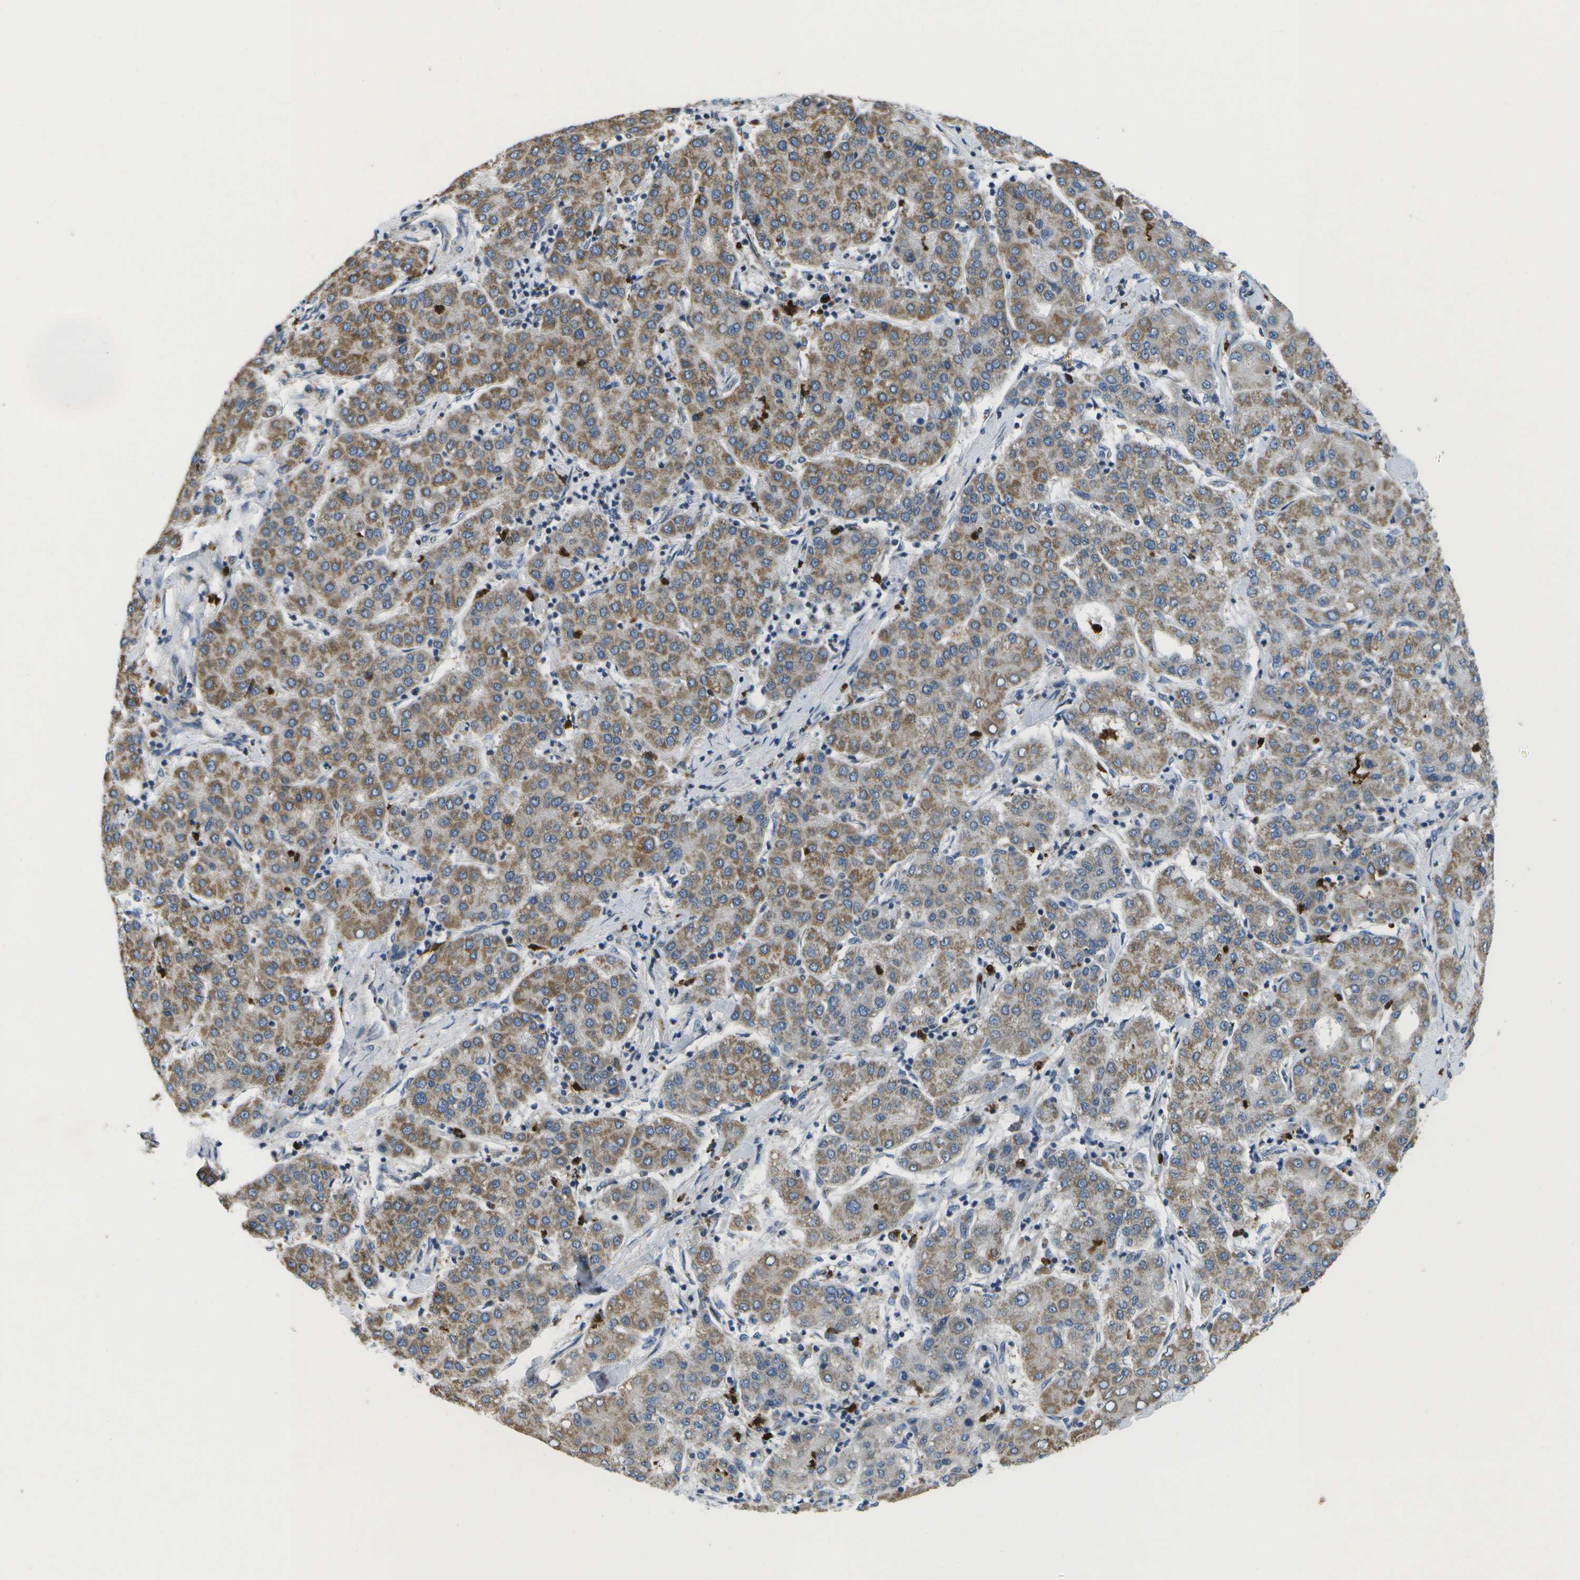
{"staining": {"intensity": "moderate", "quantity": "25%-75%", "location": "cytoplasmic/membranous"}, "tissue": "liver cancer", "cell_type": "Tumor cells", "image_type": "cancer", "snomed": [{"axis": "morphology", "description": "Carcinoma, Hepatocellular, NOS"}, {"axis": "topography", "description": "Liver"}], "caption": "IHC histopathology image of human liver cancer (hepatocellular carcinoma) stained for a protein (brown), which demonstrates medium levels of moderate cytoplasmic/membranous staining in approximately 25%-75% of tumor cells.", "gene": "GALNT15", "patient": {"sex": "male", "age": 65}}